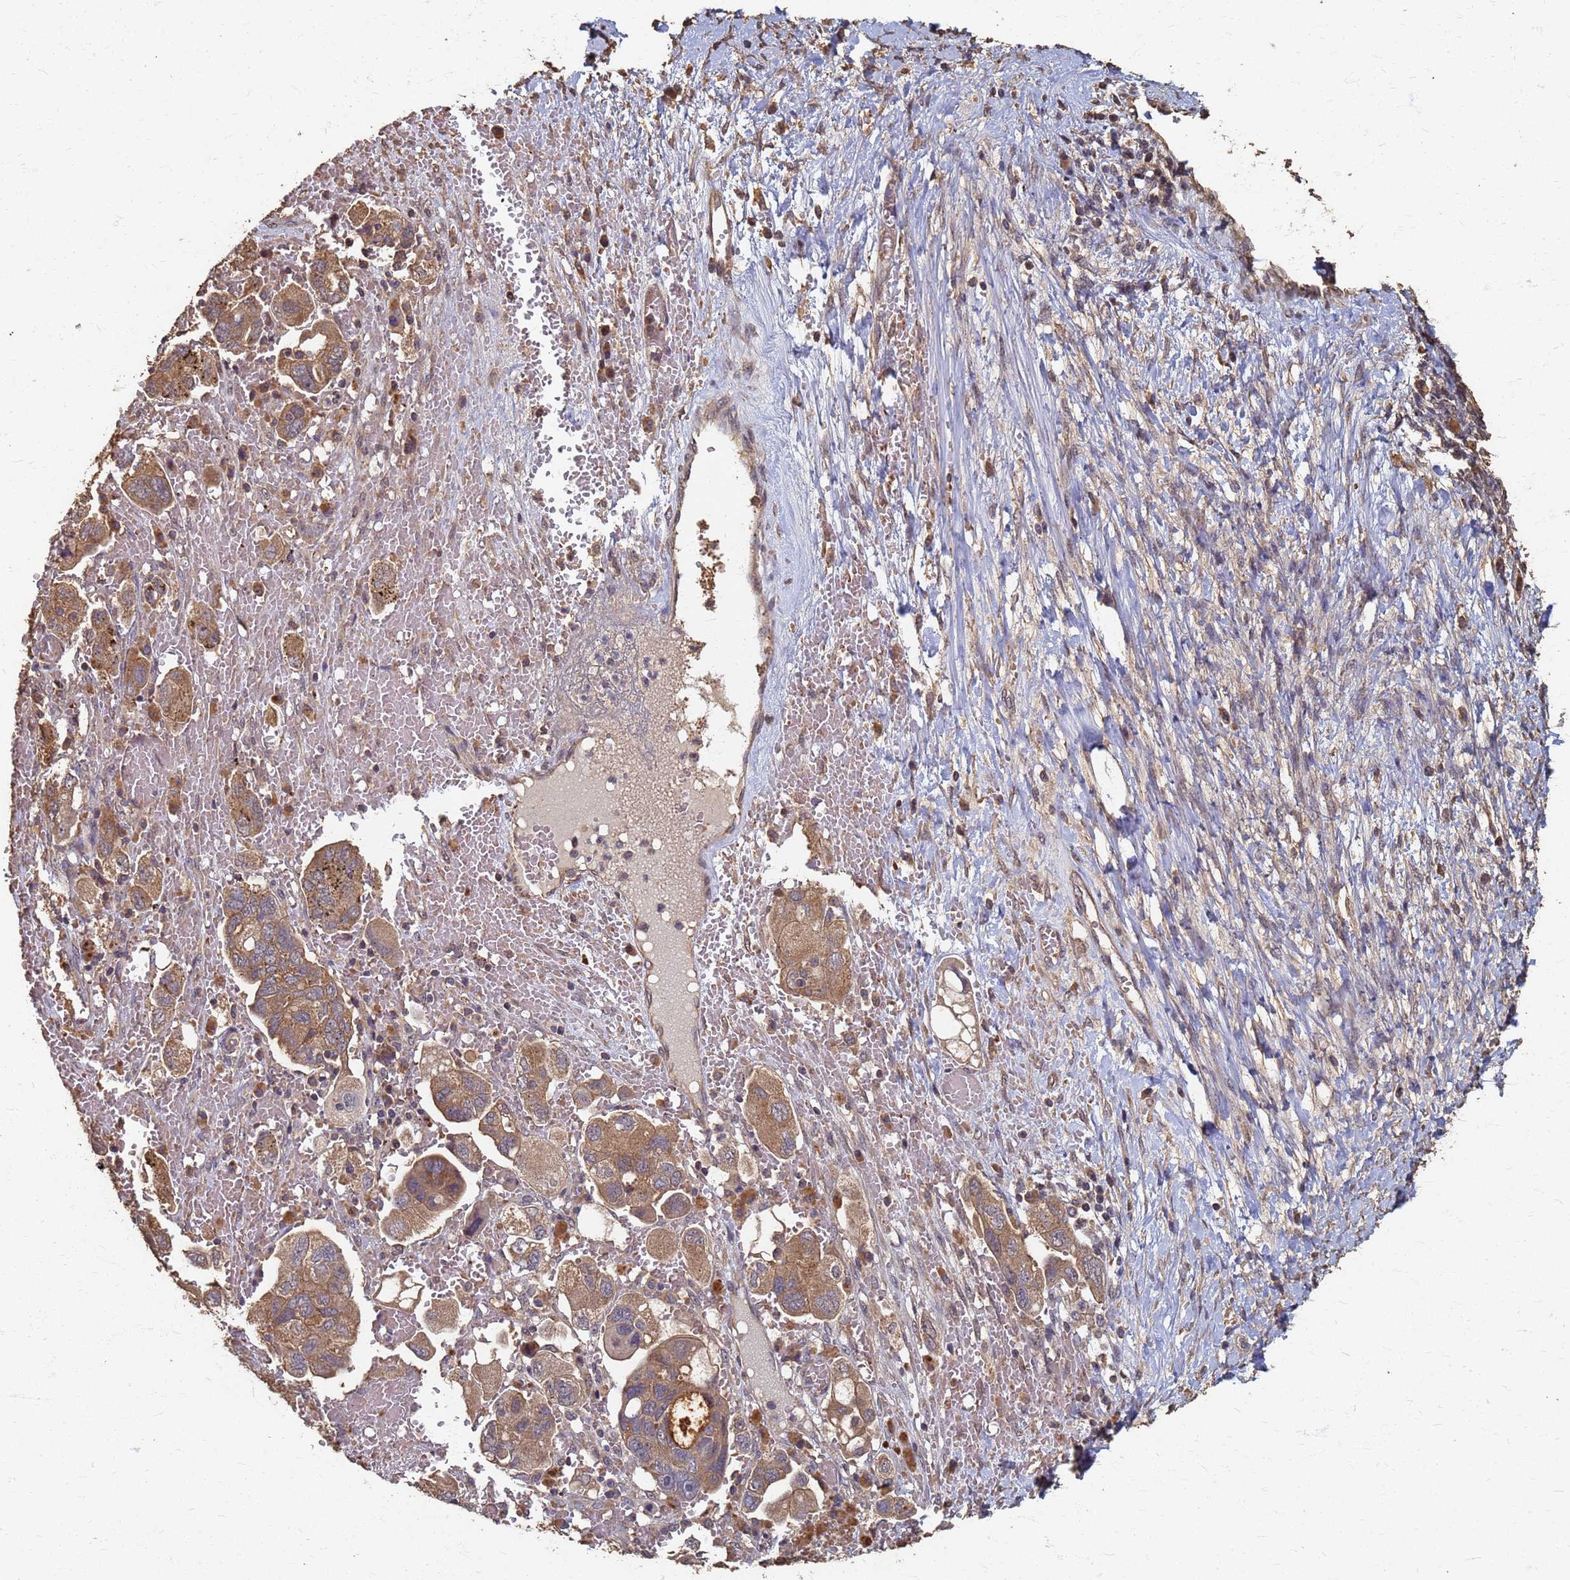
{"staining": {"intensity": "moderate", "quantity": ">75%", "location": "cytoplasmic/membranous"}, "tissue": "ovarian cancer", "cell_type": "Tumor cells", "image_type": "cancer", "snomed": [{"axis": "morphology", "description": "Carcinoma, NOS"}, {"axis": "morphology", "description": "Cystadenocarcinoma, serous, NOS"}, {"axis": "topography", "description": "Ovary"}], "caption": "Human ovarian cancer (serous cystadenocarcinoma) stained with a brown dye shows moderate cytoplasmic/membranous positive staining in approximately >75% of tumor cells.", "gene": "DPH5", "patient": {"sex": "female", "age": 69}}